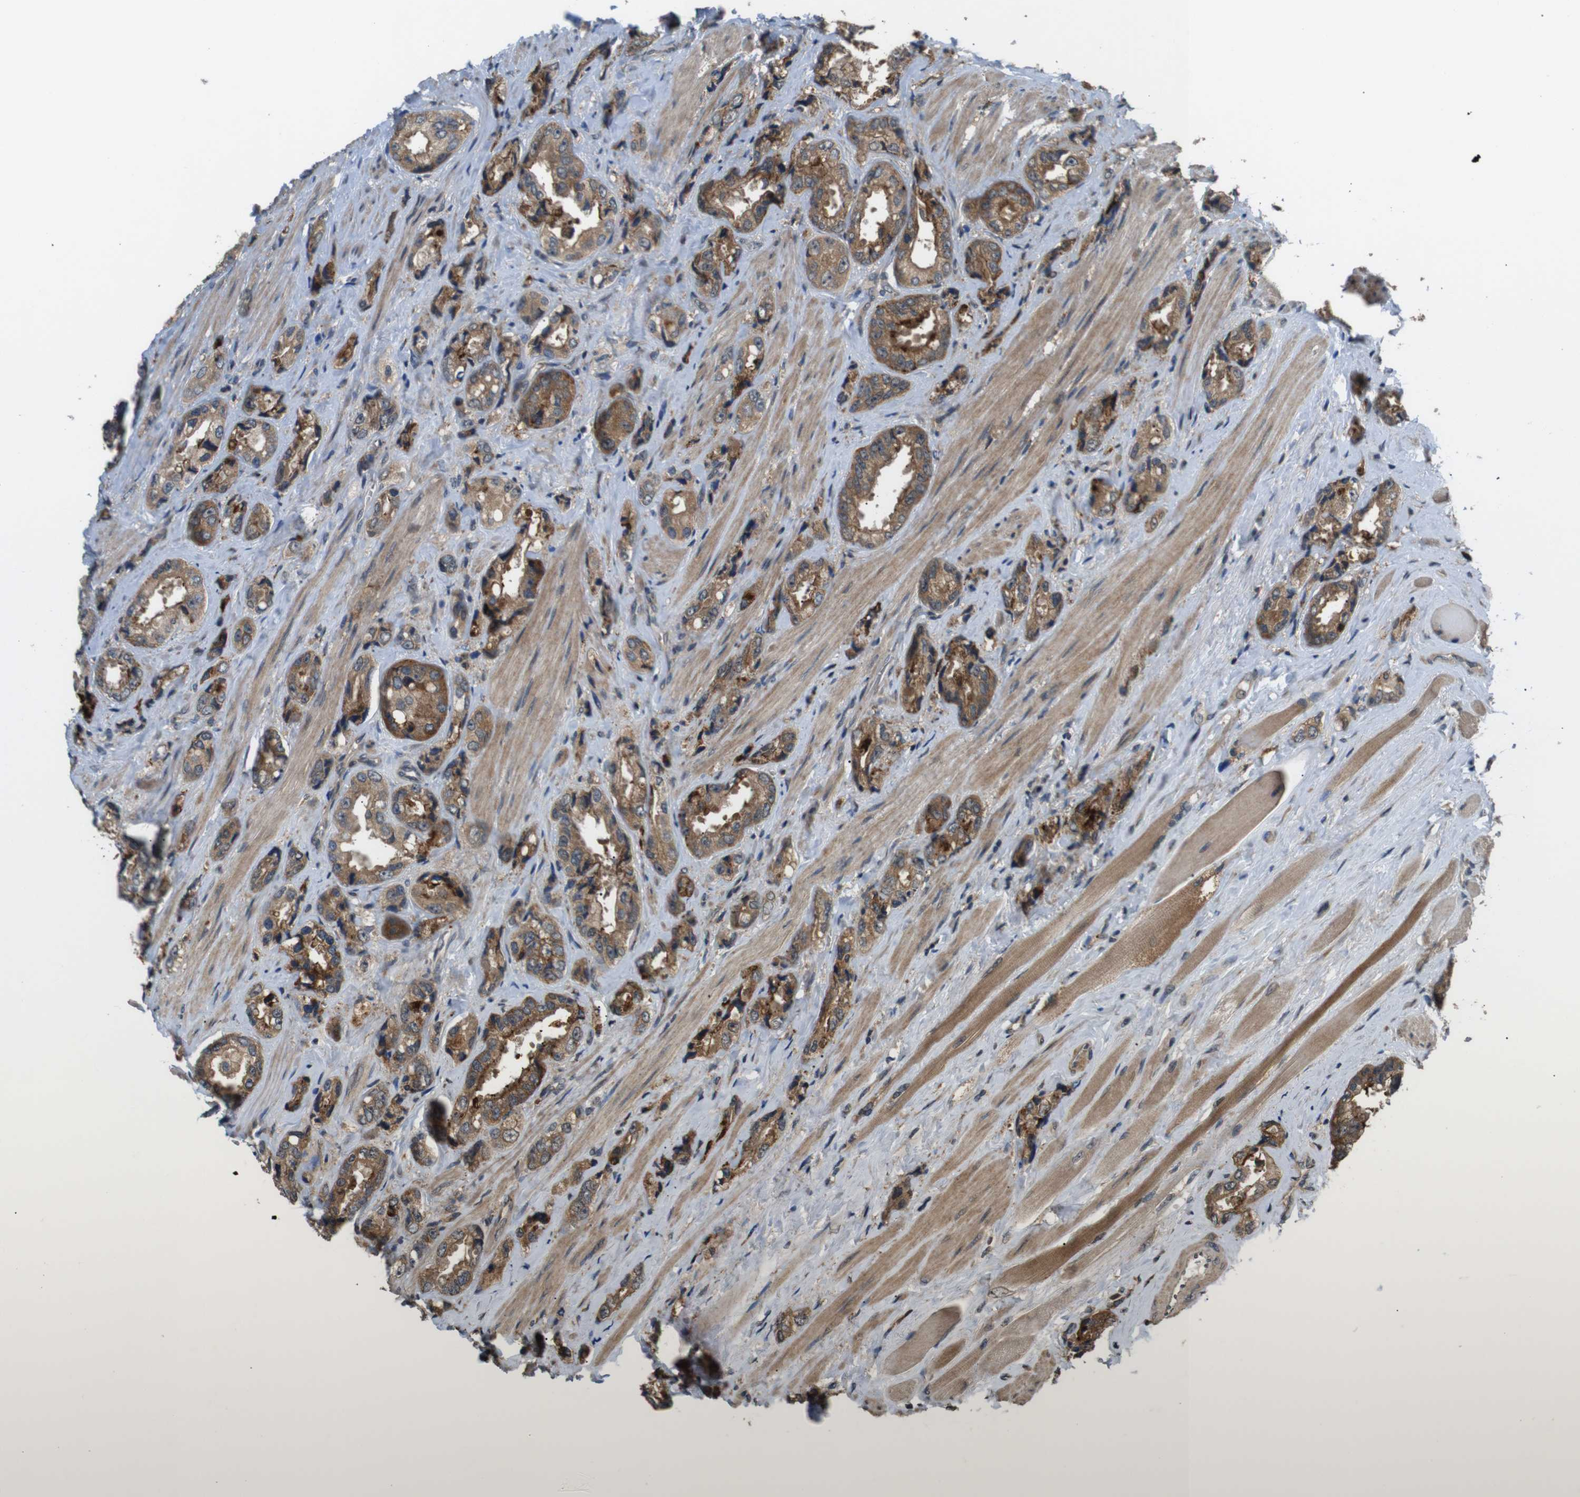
{"staining": {"intensity": "strong", "quantity": ">75%", "location": "cytoplasmic/membranous"}, "tissue": "prostate cancer", "cell_type": "Tumor cells", "image_type": "cancer", "snomed": [{"axis": "morphology", "description": "Adenocarcinoma, High grade"}, {"axis": "topography", "description": "Prostate"}], "caption": "Brown immunohistochemical staining in prostate cancer exhibits strong cytoplasmic/membranous expression in approximately >75% of tumor cells. (DAB (3,3'-diaminobenzidine) IHC, brown staining for protein, blue staining for nuclei).", "gene": "EPHB2", "patient": {"sex": "male", "age": 61}}